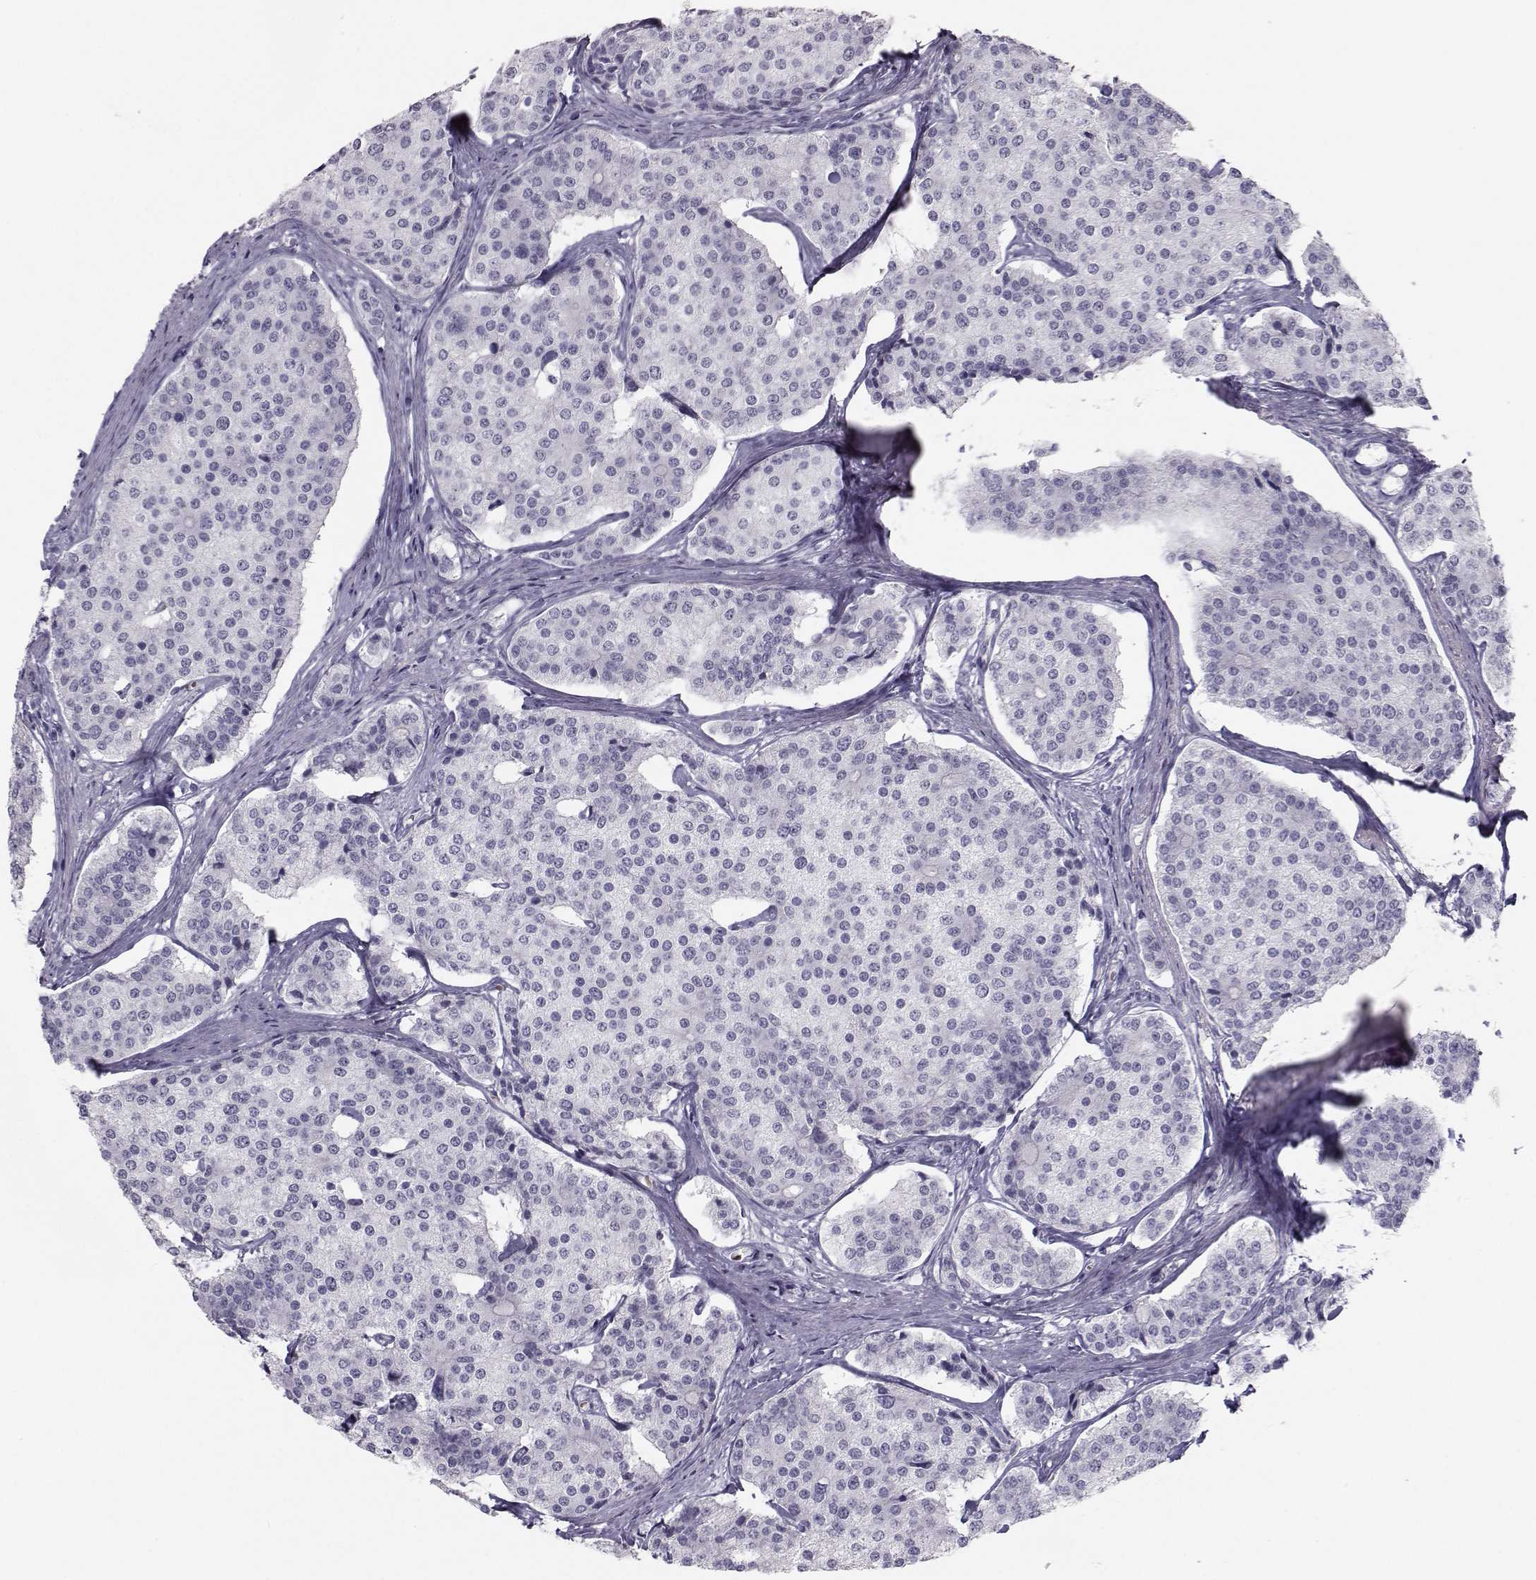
{"staining": {"intensity": "negative", "quantity": "none", "location": "none"}, "tissue": "carcinoid", "cell_type": "Tumor cells", "image_type": "cancer", "snomed": [{"axis": "morphology", "description": "Carcinoid, malignant, NOS"}, {"axis": "topography", "description": "Small intestine"}], "caption": "There is no significant staining in tumor cells of carcinoid. Nuclei are stained in blue.", "gene": "GARIN3", "patient": {"sex": "female", "age": 65}}